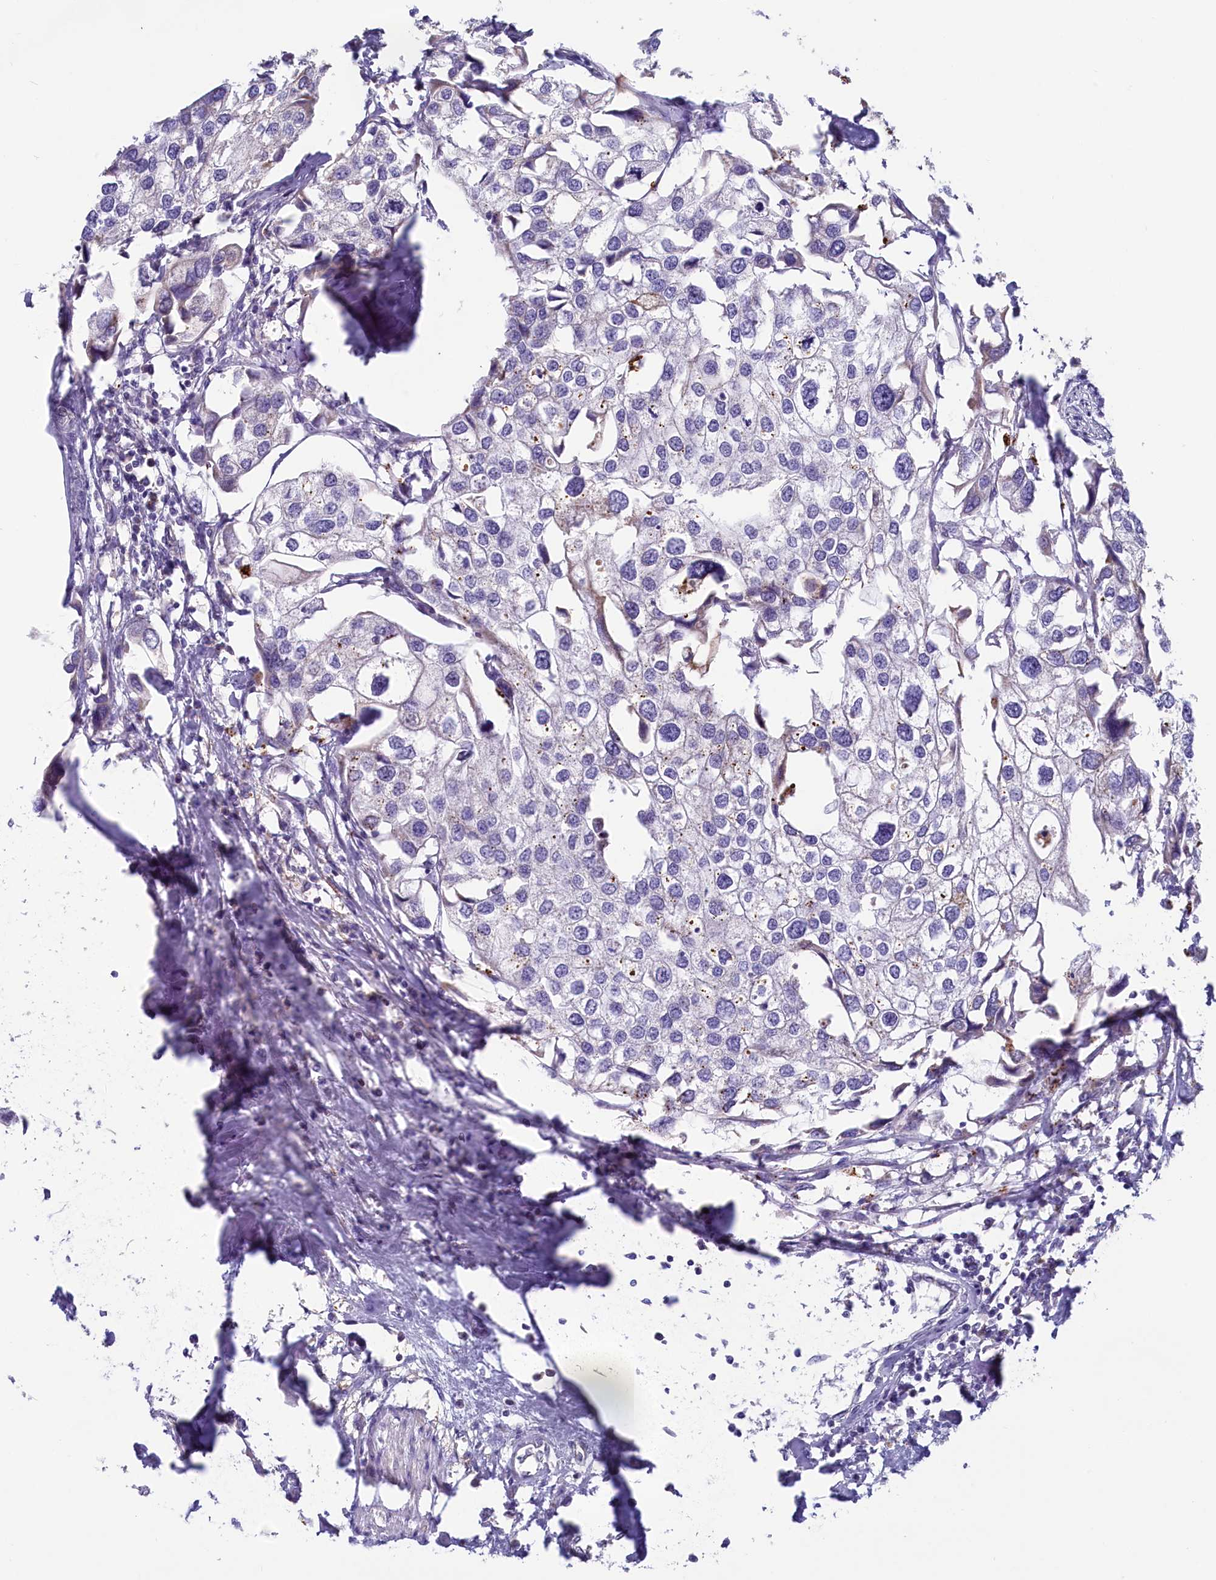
{"staining": {"intensity": "negative", "quantity": "none", "location": "none"}, "tissue": "urothelial cancer", "cell_type": "Tumor cells", "image_type": "cancer", "snomed": [{"axis": "morphology", "description": "Urothelial carcinoma, High grade"}, {"axis": "topography", "description": "Urinary bladder"}], "caption": "An image of high-grade urothelial carcinoma stained for a protein demonstrates no brown staining in tumor cells.", "gene": "LMOD3", "patient": {"sex": "male", "age": 64}}